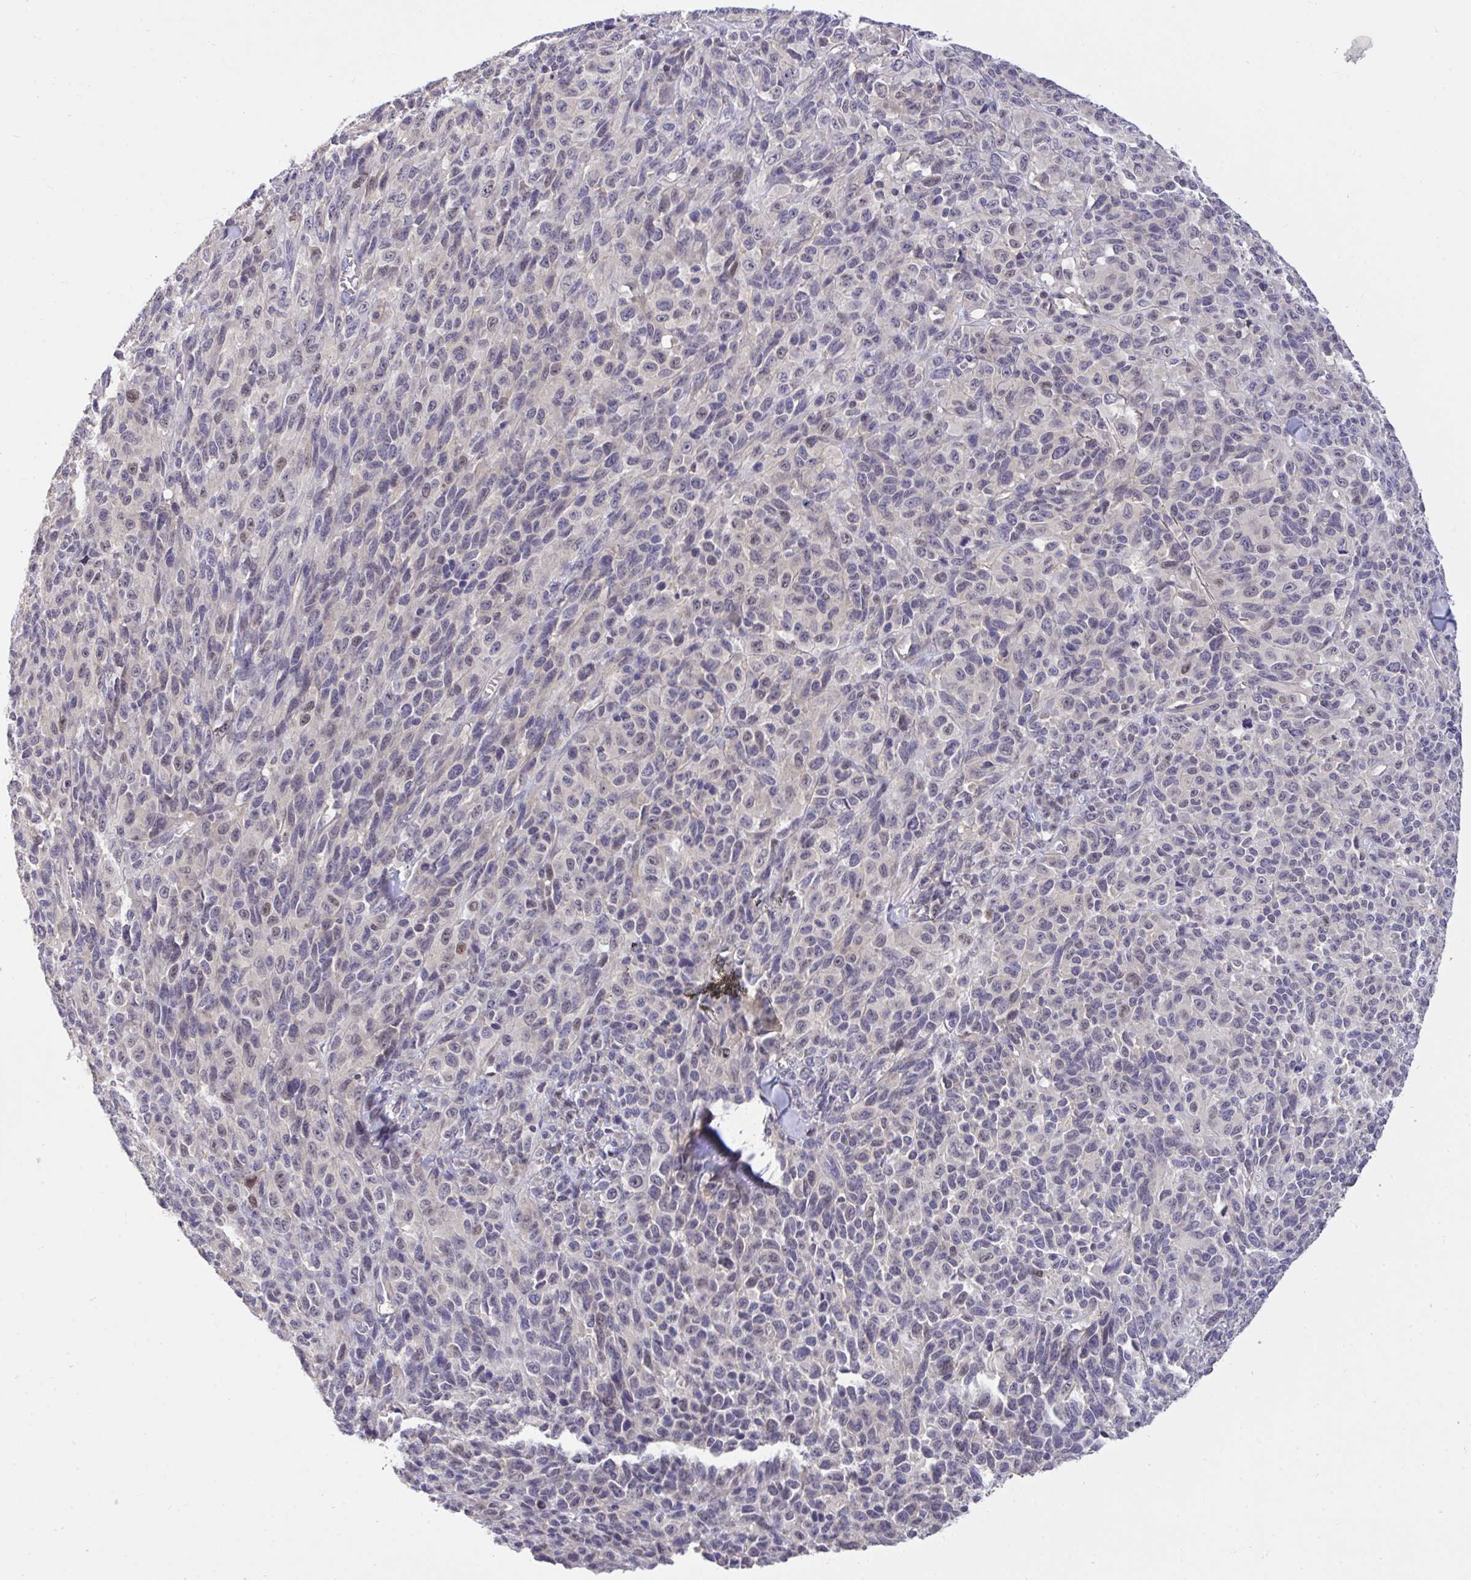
{"staining": {"intensity": "weak", "quantity": "<25%", "location": "nuclear"}, "tissue": "melanoma", "cell_type": "Tumor cells", "image_type": "cancer", "snomed": [{"axis": "morphology", "description": "Malignant melanoma, NOS"}, {"axis": "topography", "description": "Skin"}], "caption": "Tumor cells show no significant positivity in melanoma.", "gene": "C19orf54", "patient": {"sex": "female", "age": 66}}